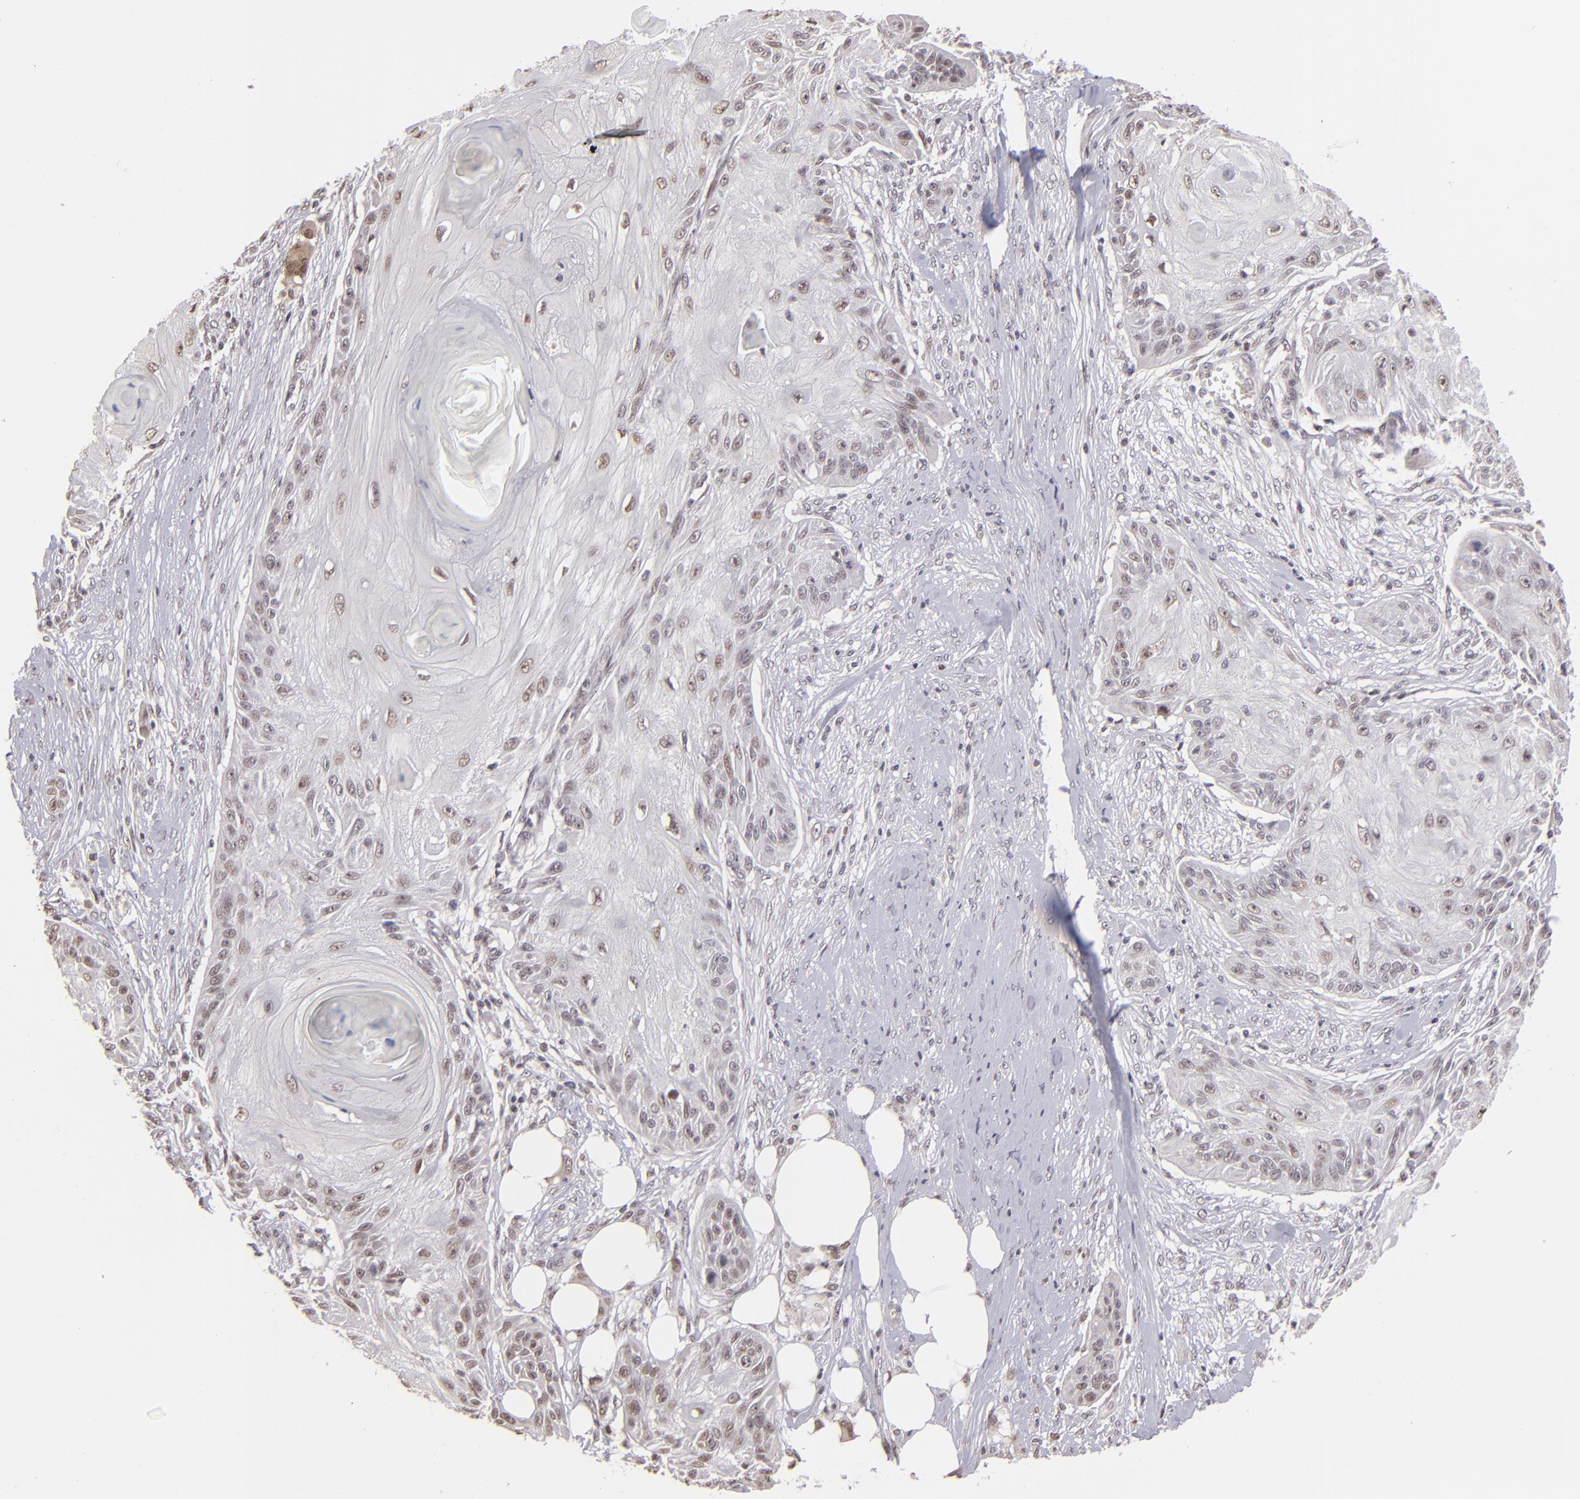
{"staining": {"intensity": "weak", "quantity": "<25%", "location": "nuclear"}, "tissue": "skin cancer", "cell_type": "Tumor cells", "image_type": "cancer", "snomed": [{"axis": "morphology", "description": "Squamous cell carcinoma, NOS"}, {"axis": "topography", "description": "Skin"}], "caption": "IHC image of neoplastic tissue: human squamous cell carcinoma (skin) stained with DAB (3,3'-diaminobenzidine) demonstrates no significant protein staining in tumor cells. The staining was performed using DAB (3,3'-diaminobenzidine) to visualize the protein expression in brown, while the nuclei were stained in blue with hematoxylin (Magnification: 20x).", "gene": "RARB", "patient": {"sex": "female", "age": 88}}